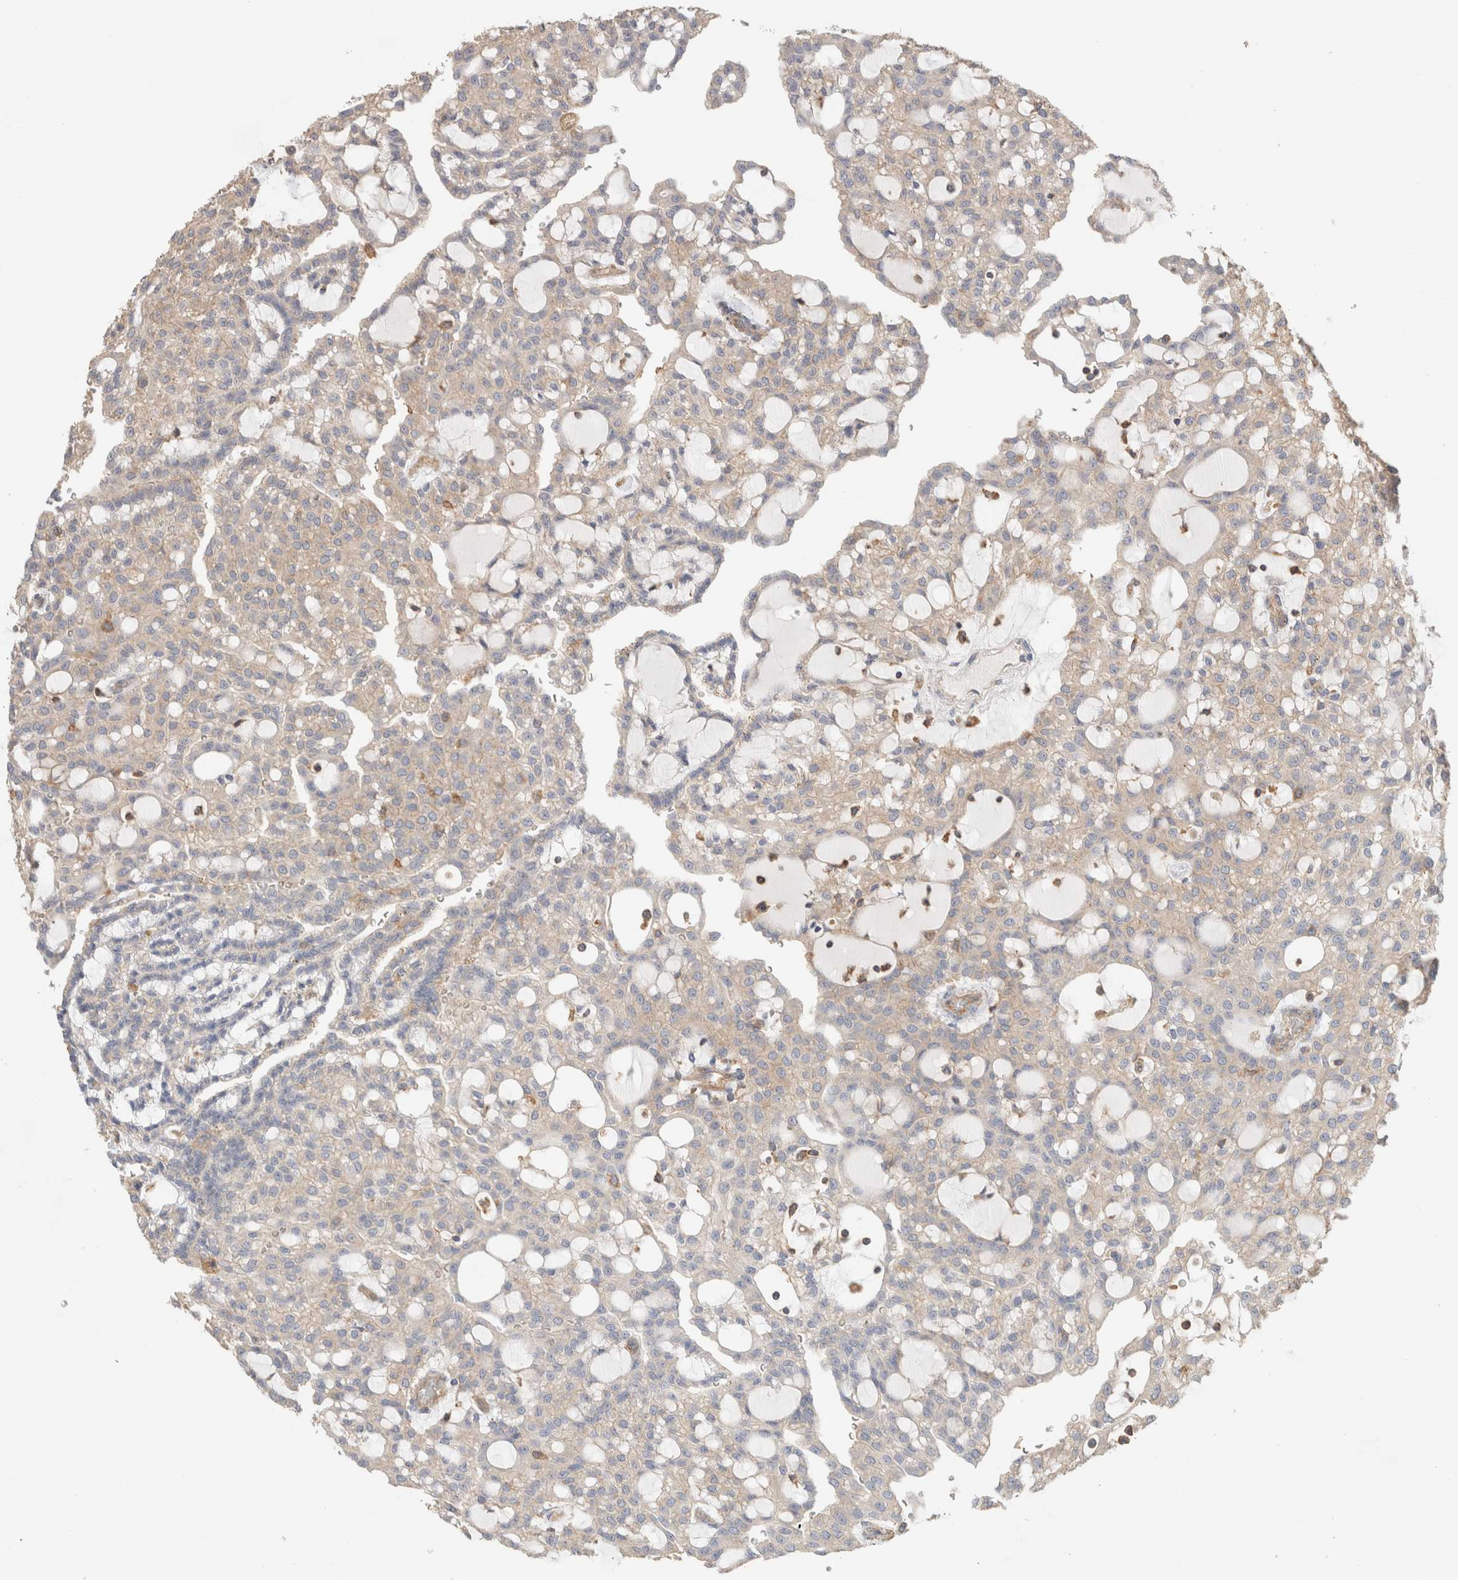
{"staining": {"intensity": "weak", "quantity": ">75%", "location": "cytoplasmic/membranous"}, "tissue": "renal cancer", "cell_type": "Tumor cells", "image_type": "cancer", "snomed": [{"axis": "morphology", "description": "Adenocarcinoma, NOS"}, {"axis": "topography", "description": "Kidney"}], "caption": "Human renal cancer (adenocarcinoma) stained for a protein (brown) reveals weak cytoplasmic/membranous positive expression in approximately >75% of tumor cells.", "gene": "CFAP418", "patient": {"sex": "male", "age": 63}}